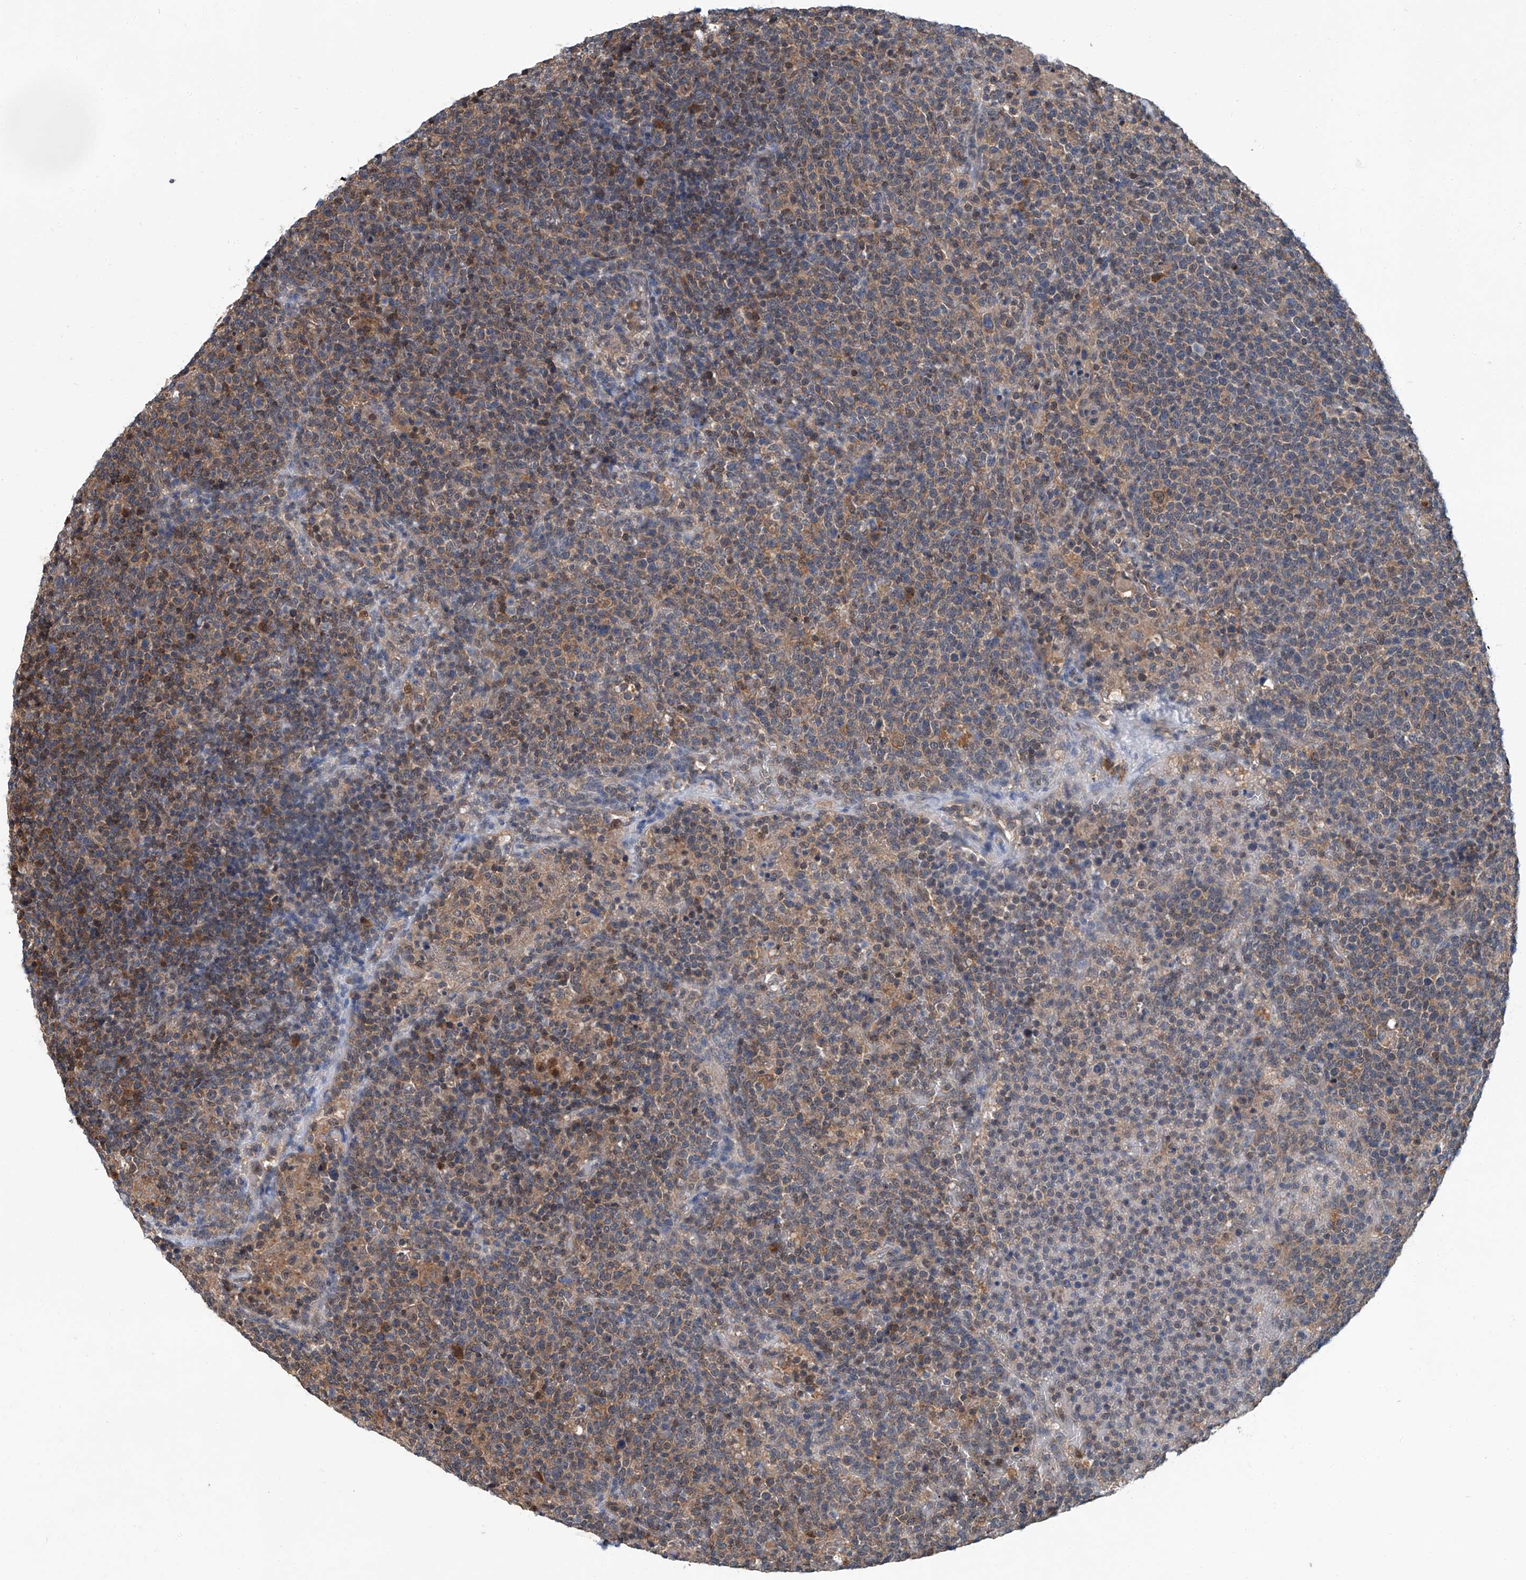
{"staining": {"intensity": "weak", "quantity": "25%-75%", "location": "cytoplasmic/membranous"}, "tissue": "lymphoma", "cell_type": "Tumor cells", "image_type": "cancer", "snomed": [{"axis": "morphology", "description": "Malignant lymphoma, non-Hodgkin's type, High grade"}, {"axis": "topography", "description": "Lymph node"}], "caption": "Lymphoma stained for a protein shows weak cytoplasmic/membranous positivity in tumor cells.", "gene": "CLK1", "patient": {"sex": "male", "age": 61}}